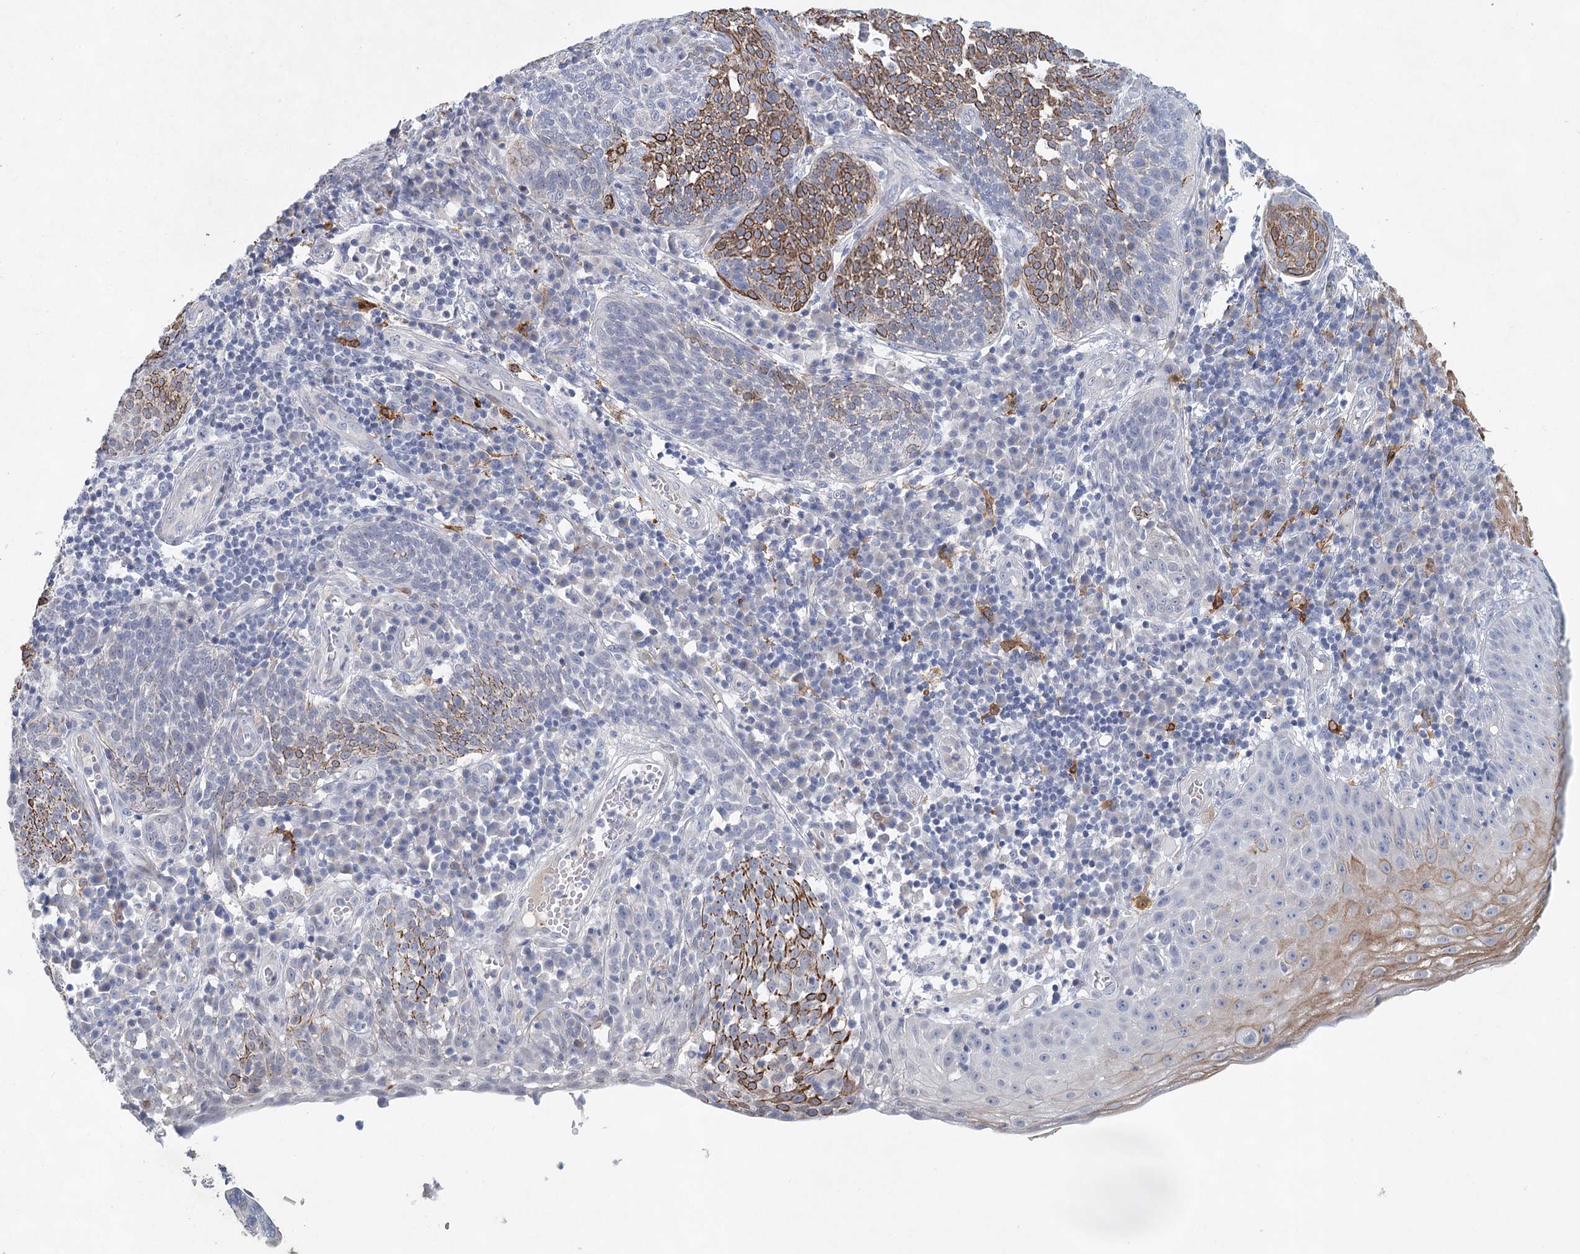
{"staining": {"intensity": "moderate", "quantity": "25%-75%", "location": "cytoplasmic/membranous"}, "tissue": "cervical cancer", "cell_type": "Tumor cells", "image_type": "cancer", "snomed": [{"axis": "morphology", "description": "Squamous cell carcinoma, NOS"}, {"axis": "topography", "description": "Cervix"}], "caption": "This is a micrograph of IHC staining of cervical cancer, which shows moderate positivity in the cytoplasmic/membranous of tumor cells.", "gene": "SLC19A3", "patient": {"sex": "female", "age": 34}}